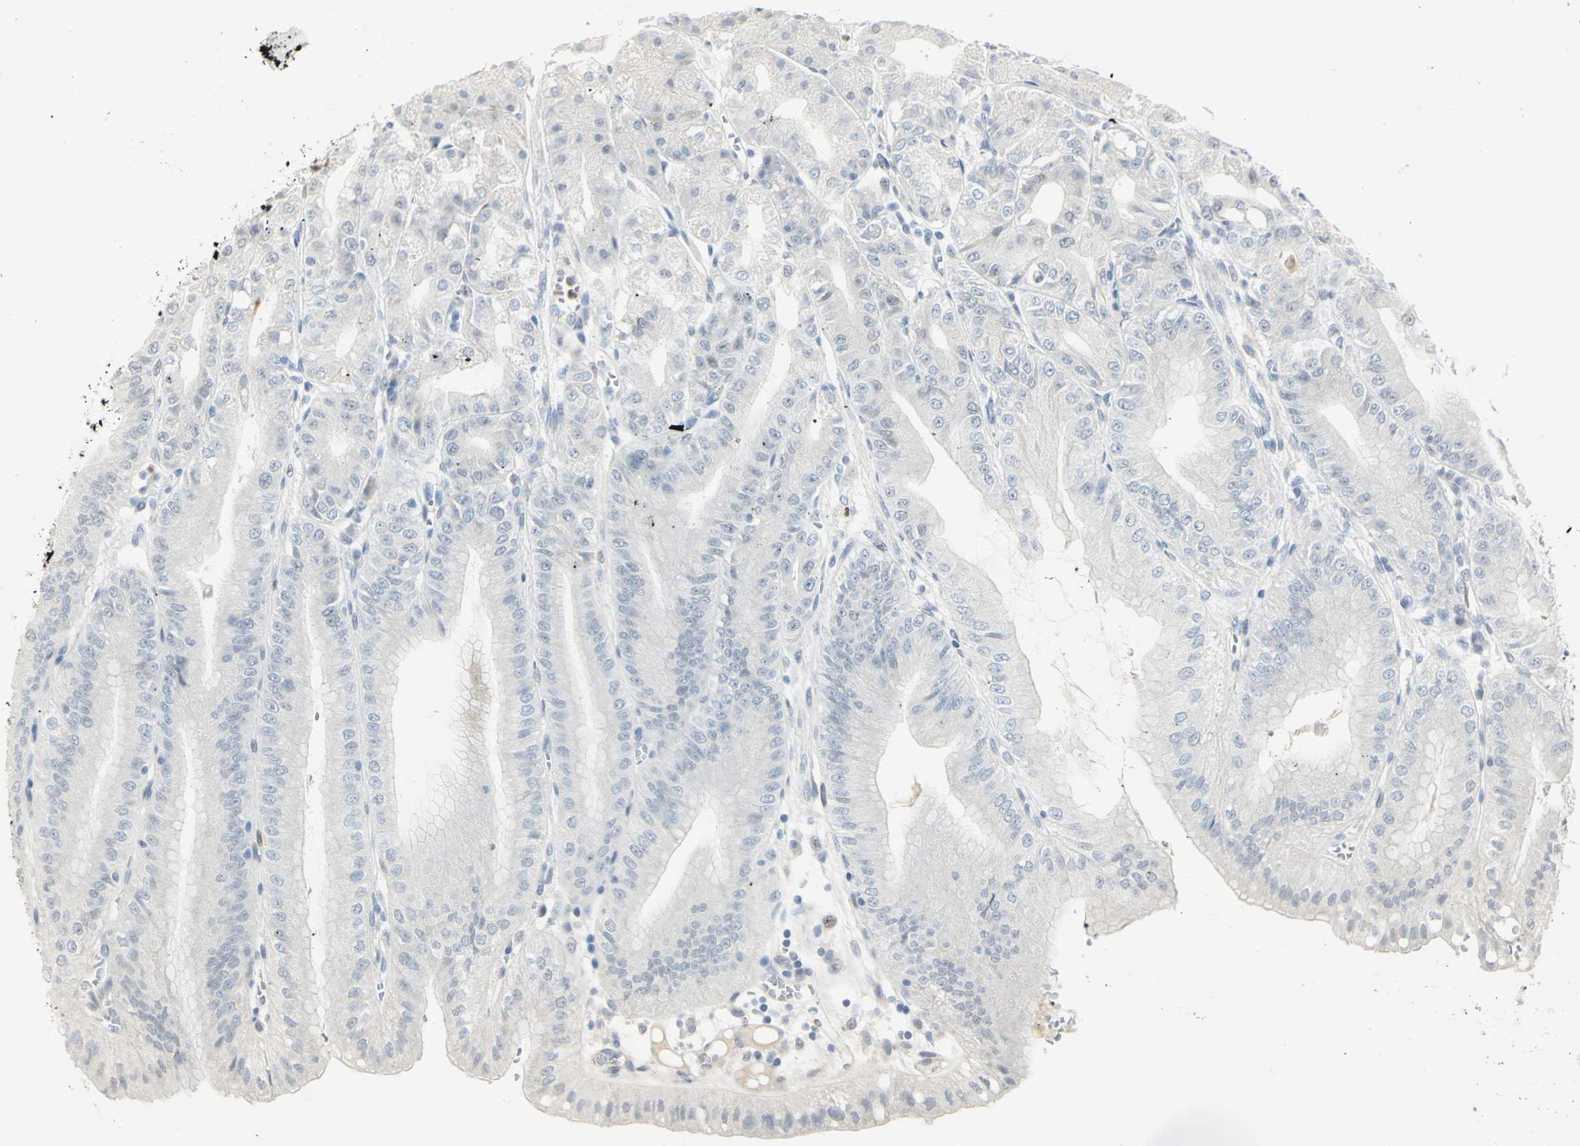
{"staining": {"intensity": "moderate", "quantity": "<25%", "location": "cytoplasmic/membranous"}, "tissue": "stomach", "cell_type": "Glandular cells", "image_type": "normal", "snomed": [{"axis": "morphology", "description": "Normal tissue, NOS"}, {"axis": "topography", "description": "Stomach, lower"}], "caption": "This is an image of immunohistochemistry staining of unremarkable stomach, which shows moderate staining in the cytoplasmic/membranous of glandular cells.", "gene": "BCL6", "patient": {"sex": "male", "age": 71}}